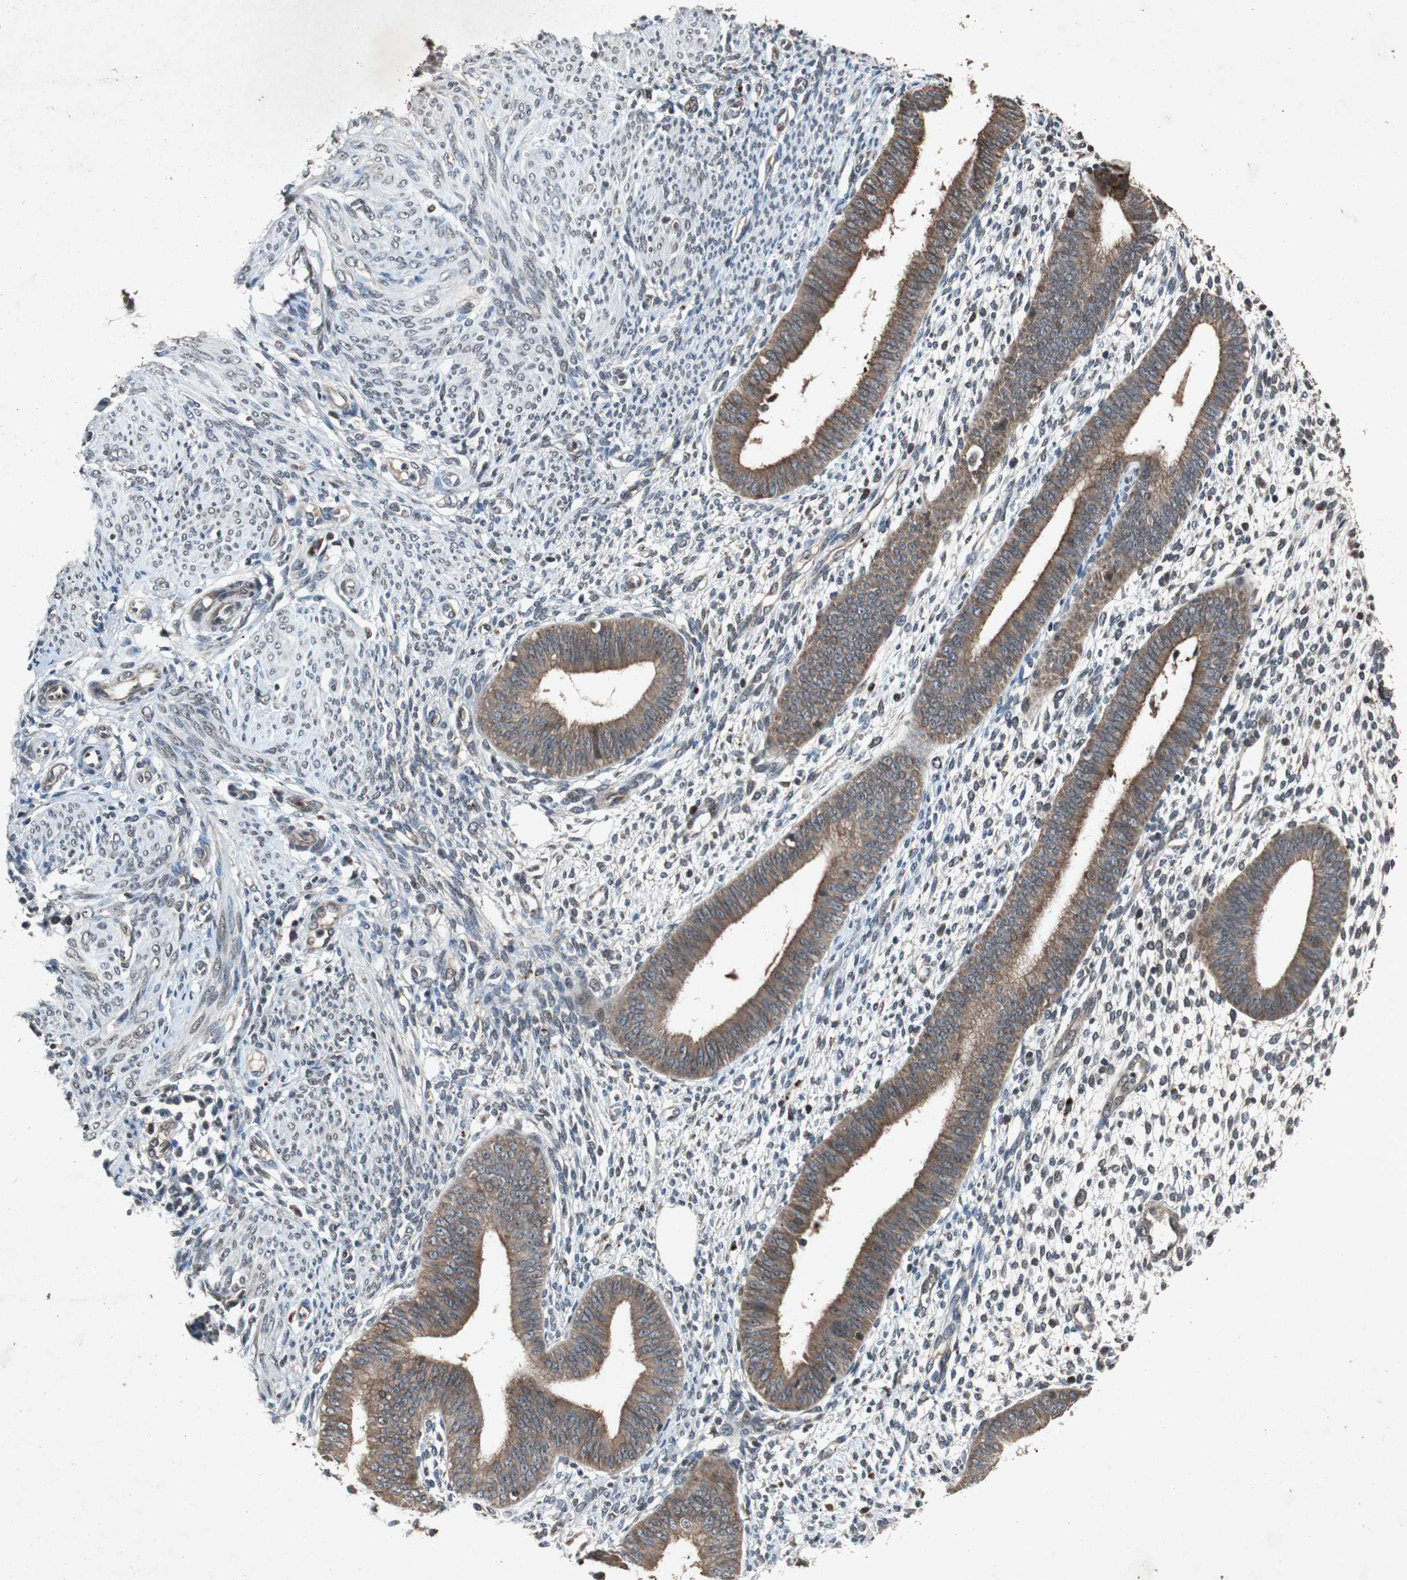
{"staining": {"intensity": "negative", "quantity": "none", "location": "none"}, "tissue": "endometrium", "cell_type": "Cells in endometrial stroma", "image_type": "normal", "snomed": [{"axis": "morphology", "description": "Normal tissue, NOS"}, {"axis": "topography", "description": "Endometrium"}], "caption": "Cells in endometrial stroma show no significant protein staining in normal endometrium. Brightfield microscopy of IHC stained with DAB (3,3'-diaminobenzidine) (brown) and hematoxylin (blue), captured at high magnification.", "gene": "SLIT2", "patient": {"sex": "female", "age": 35}}